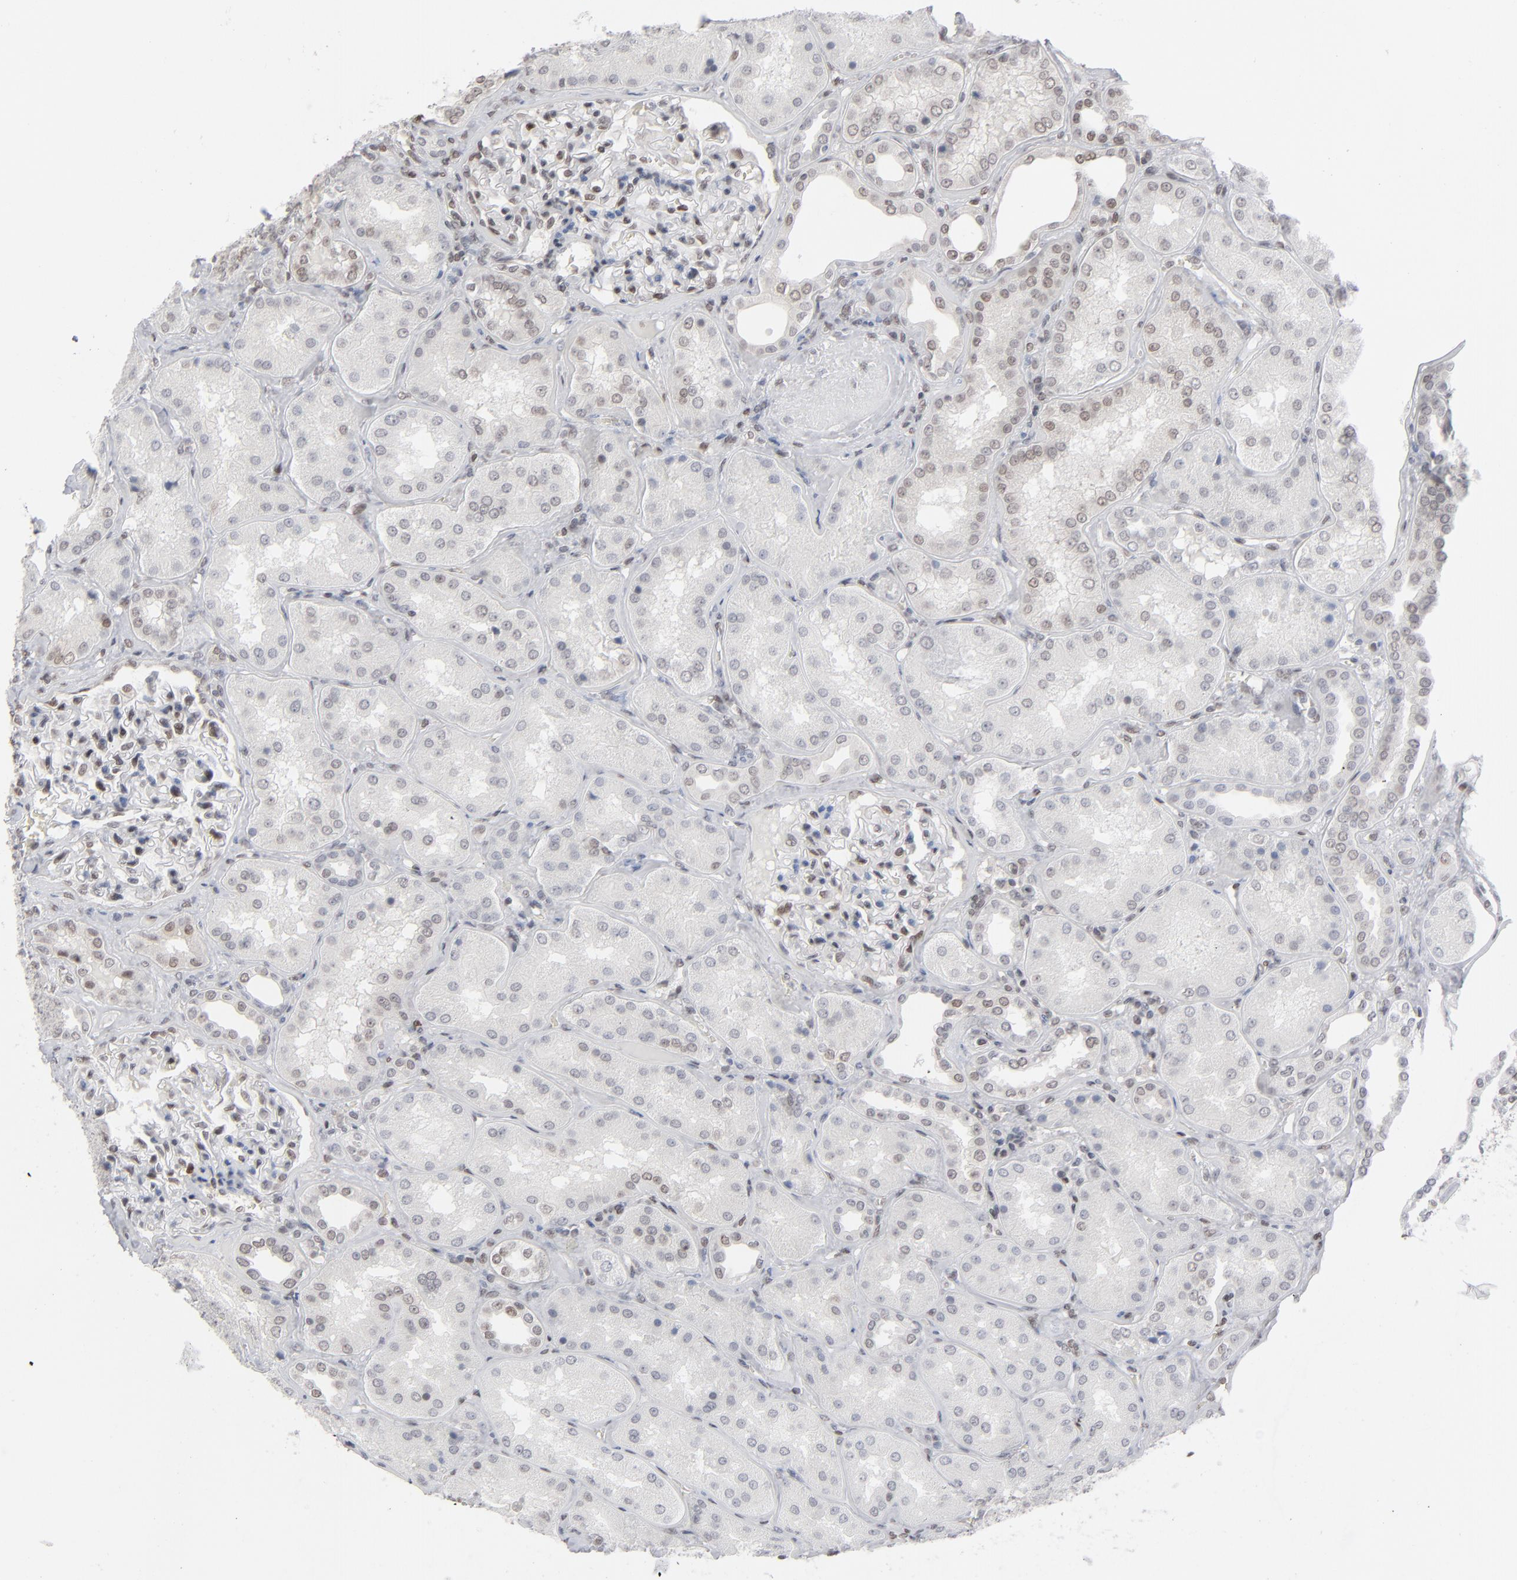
{"staining": {"intensity": "negative", "quantity": "none", "location": "none"}, "tissue": "kidney", "cell_type": "Cells in glomeruli", "image_type": "normal", "snomed": [{"axis": "morphology", "description": "Normal tissue, NOS"}, {"axis": "topography", "description": "Kidney"}], "caption": "Kidney was stained to show a protein in brown. There is no significant positivity in cells in glomeruli. (Immunohistochemistry (ihc), brightfield microscopy, high magnification).", "gene": "IRF9", "patient": {"sex": "female", "age": 56}}